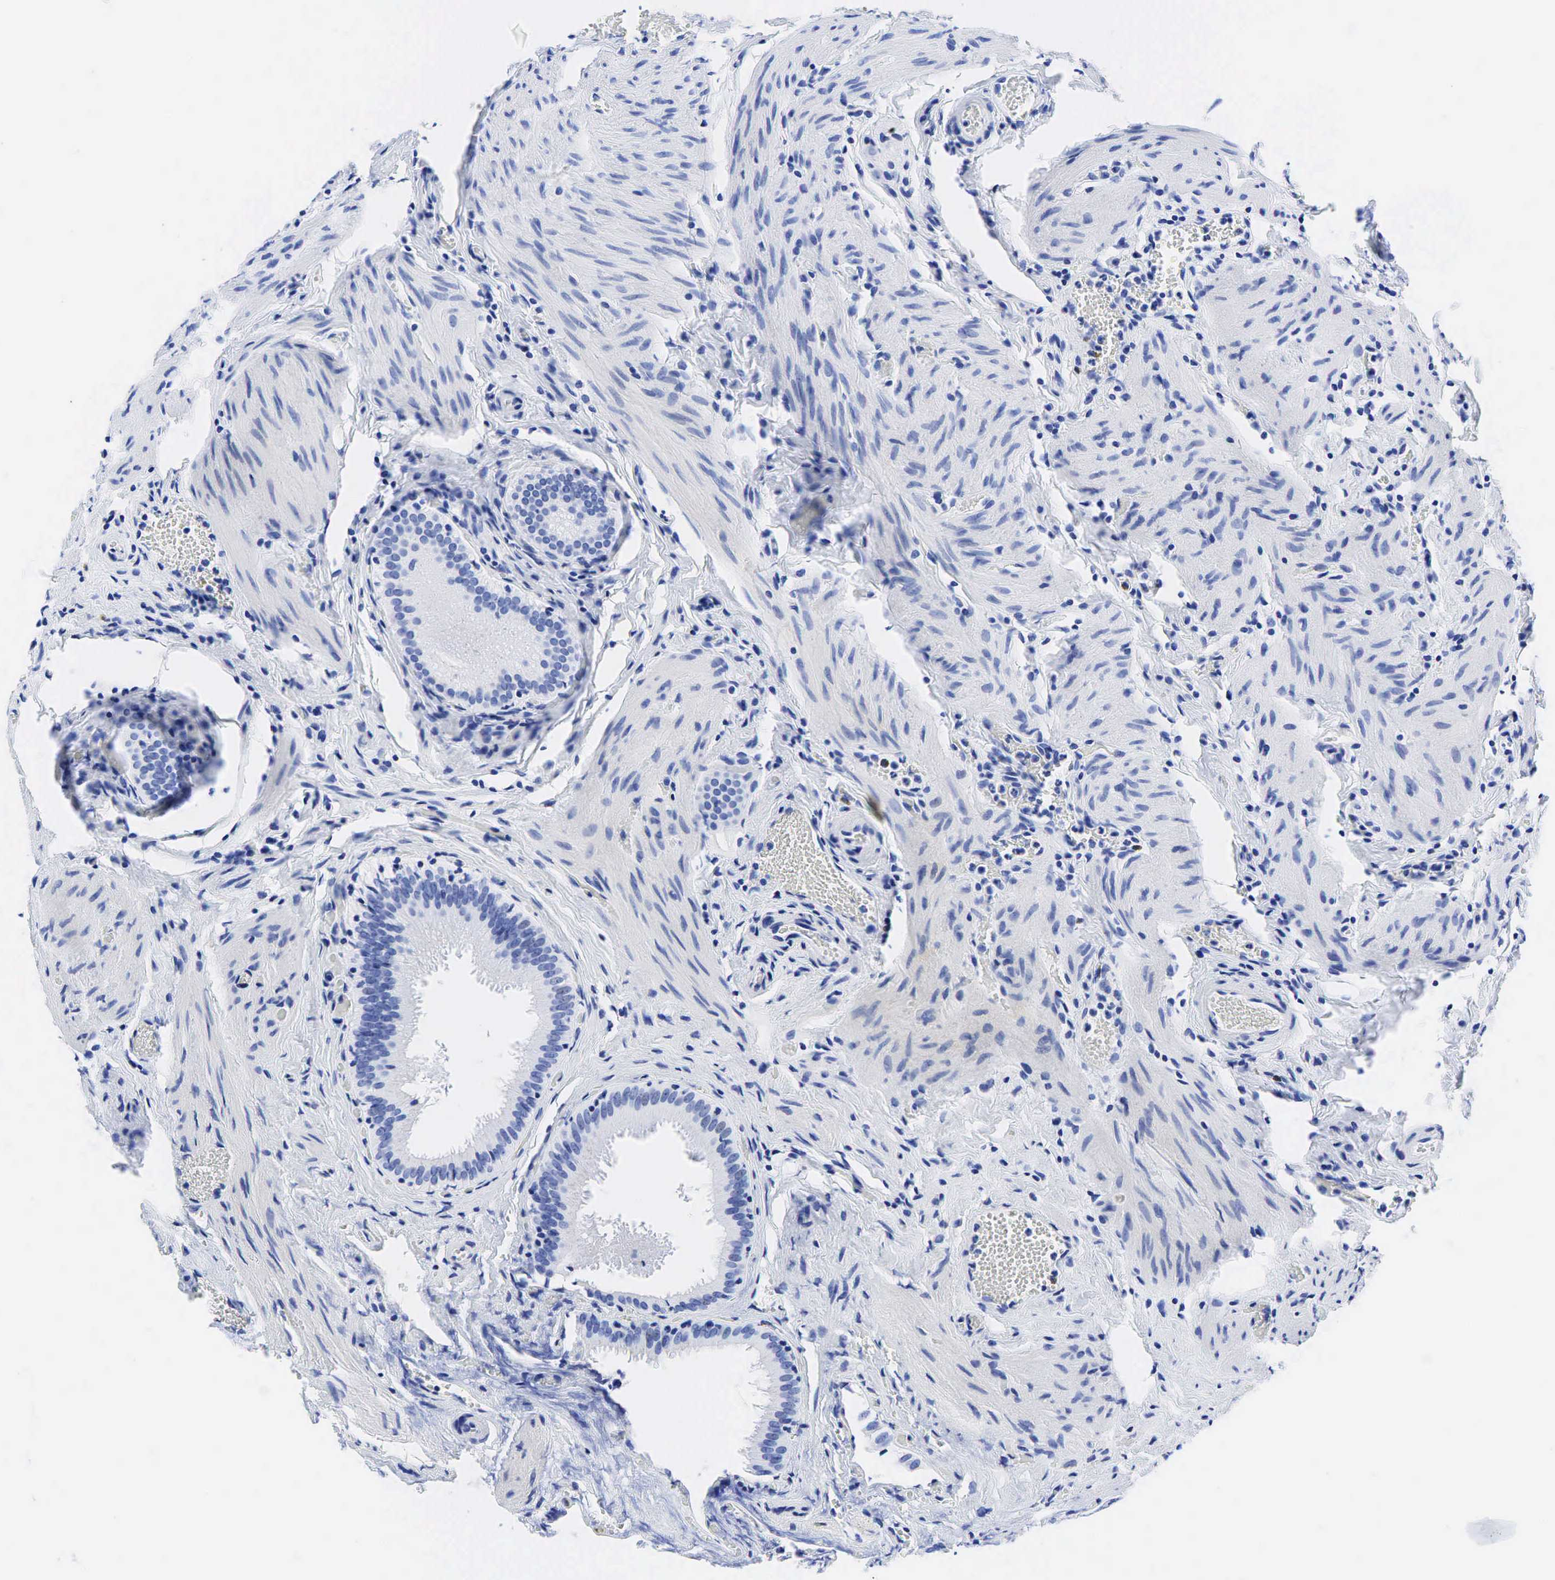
{"staining": {"intensity": "moderate", "quantity": "<25%", "location": "cytoplasmic/membranous"}, "tissue": "gallbladder", "cell_type": "Glandular cells", "image_type": "normal", "snomed": [{"axis": "morphology", "description": "Normal tissue, NOS"}, {"axis": "topography", "description": "Gallbladder"}], "caption": "Immunohistochemistry (IHC) (DAB) staining of benign gallbladder demonstrates moderate cytoplasmic/membranous protein positivity in approximately <25% of glandular cells. (Brightfield microscopy of DAB IHC at high magnification).", "gene": "CEACAM5", "patient": {"sex": "female", "age": 44}}